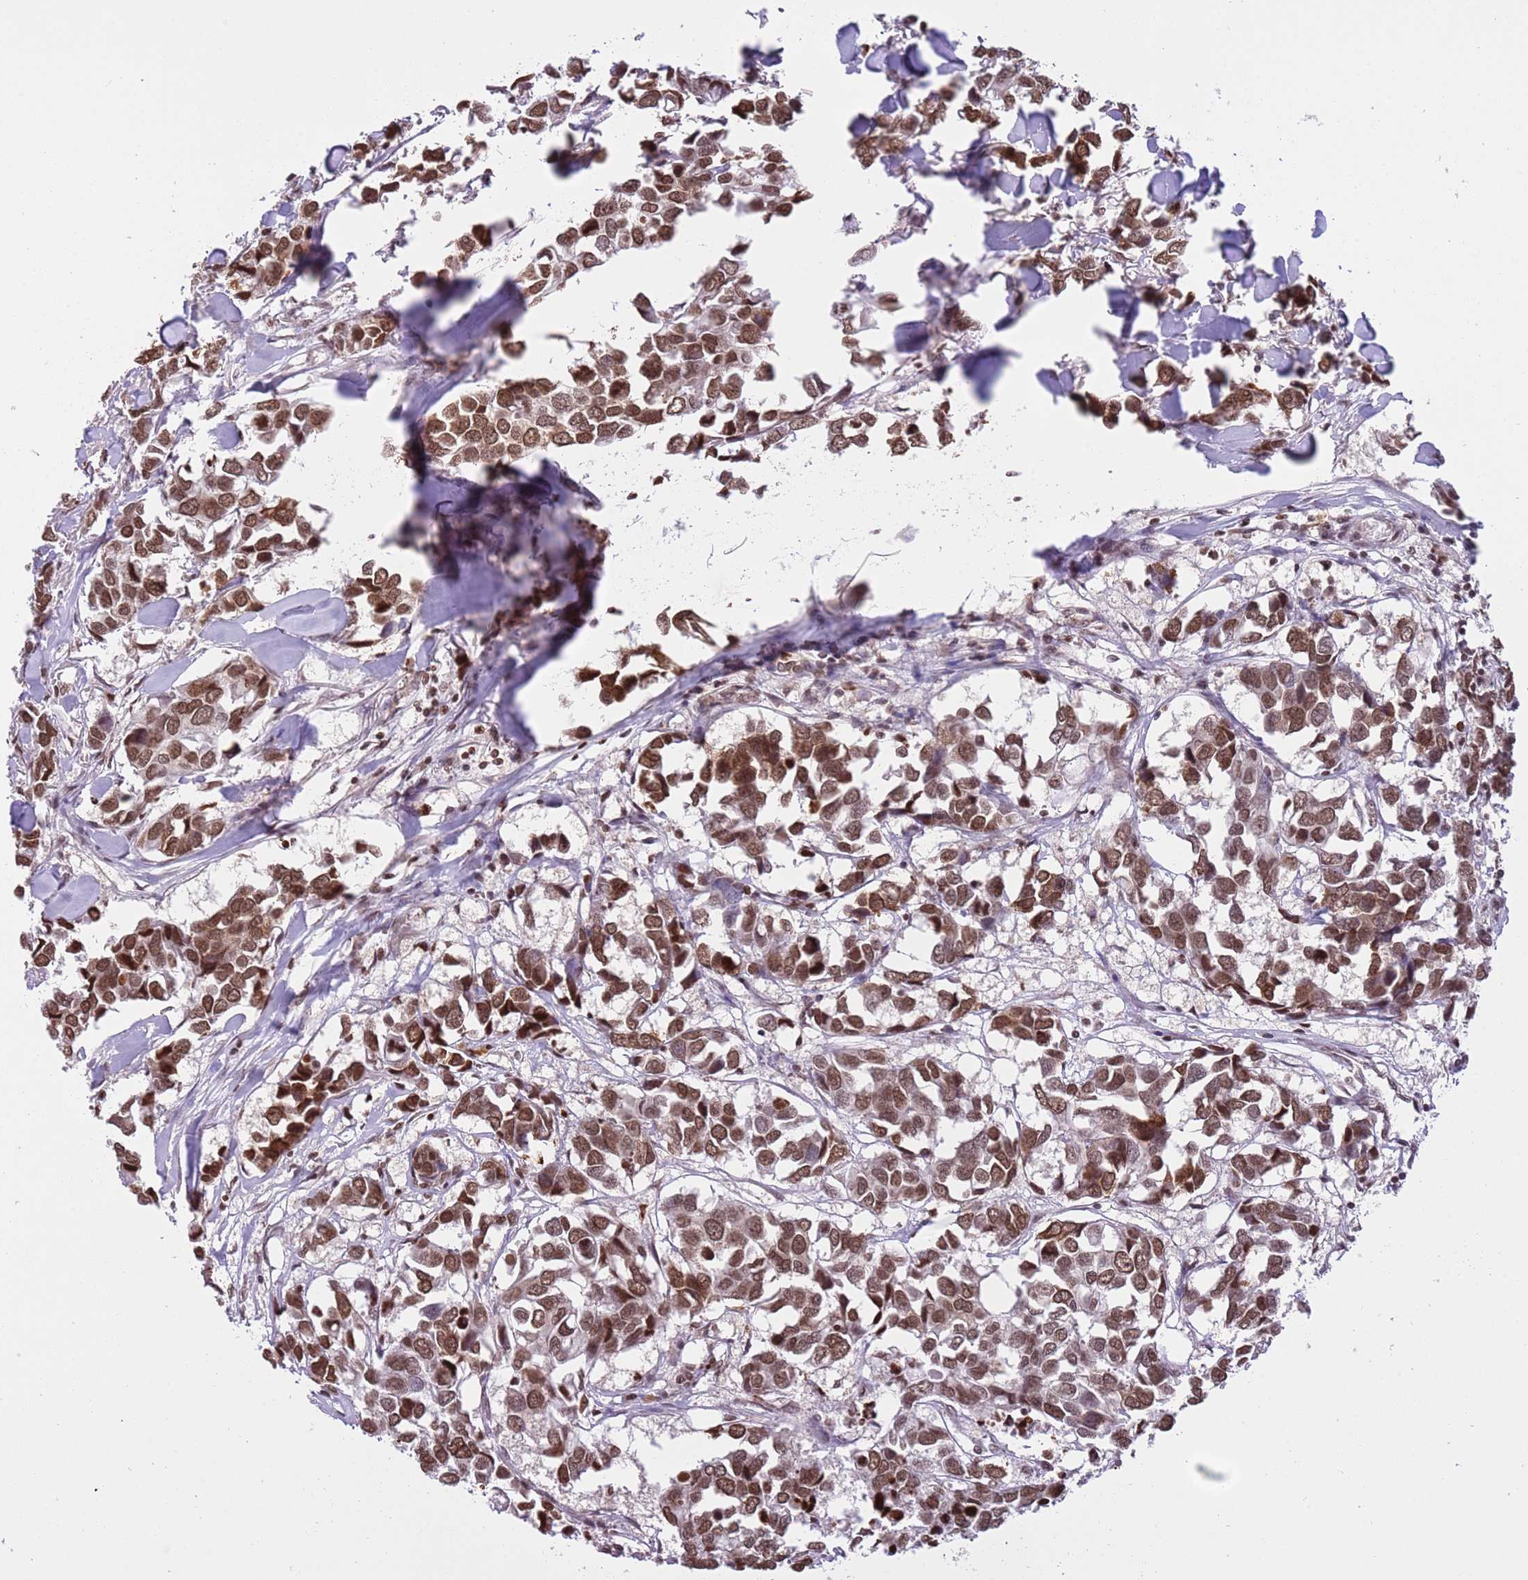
{"staining": {"intensity": "moderate", "quantity": ">75%", "location": "nuclear"}, "tissue": "breast cancer", "cell_type": "Tumor cells", "image_type": "cancer", "snomed": [{"axis": "morphology", "description": "Duct carcinoma"}, {"axis": "topography", "description": "Breast"}], "caption": "A histopathology image of human breast infiltrating ductal carcinoma stained for a protein demonstrates moderate nuclear brown staining in tumor cells. The staining was performed using DAB to visualize the protein expression in brown, while the nuclei were stained in blue with hematoxylin (Magnification: 20x).", "gene": "NRIP1", "patient": {"sex": "female", "age": 83}}